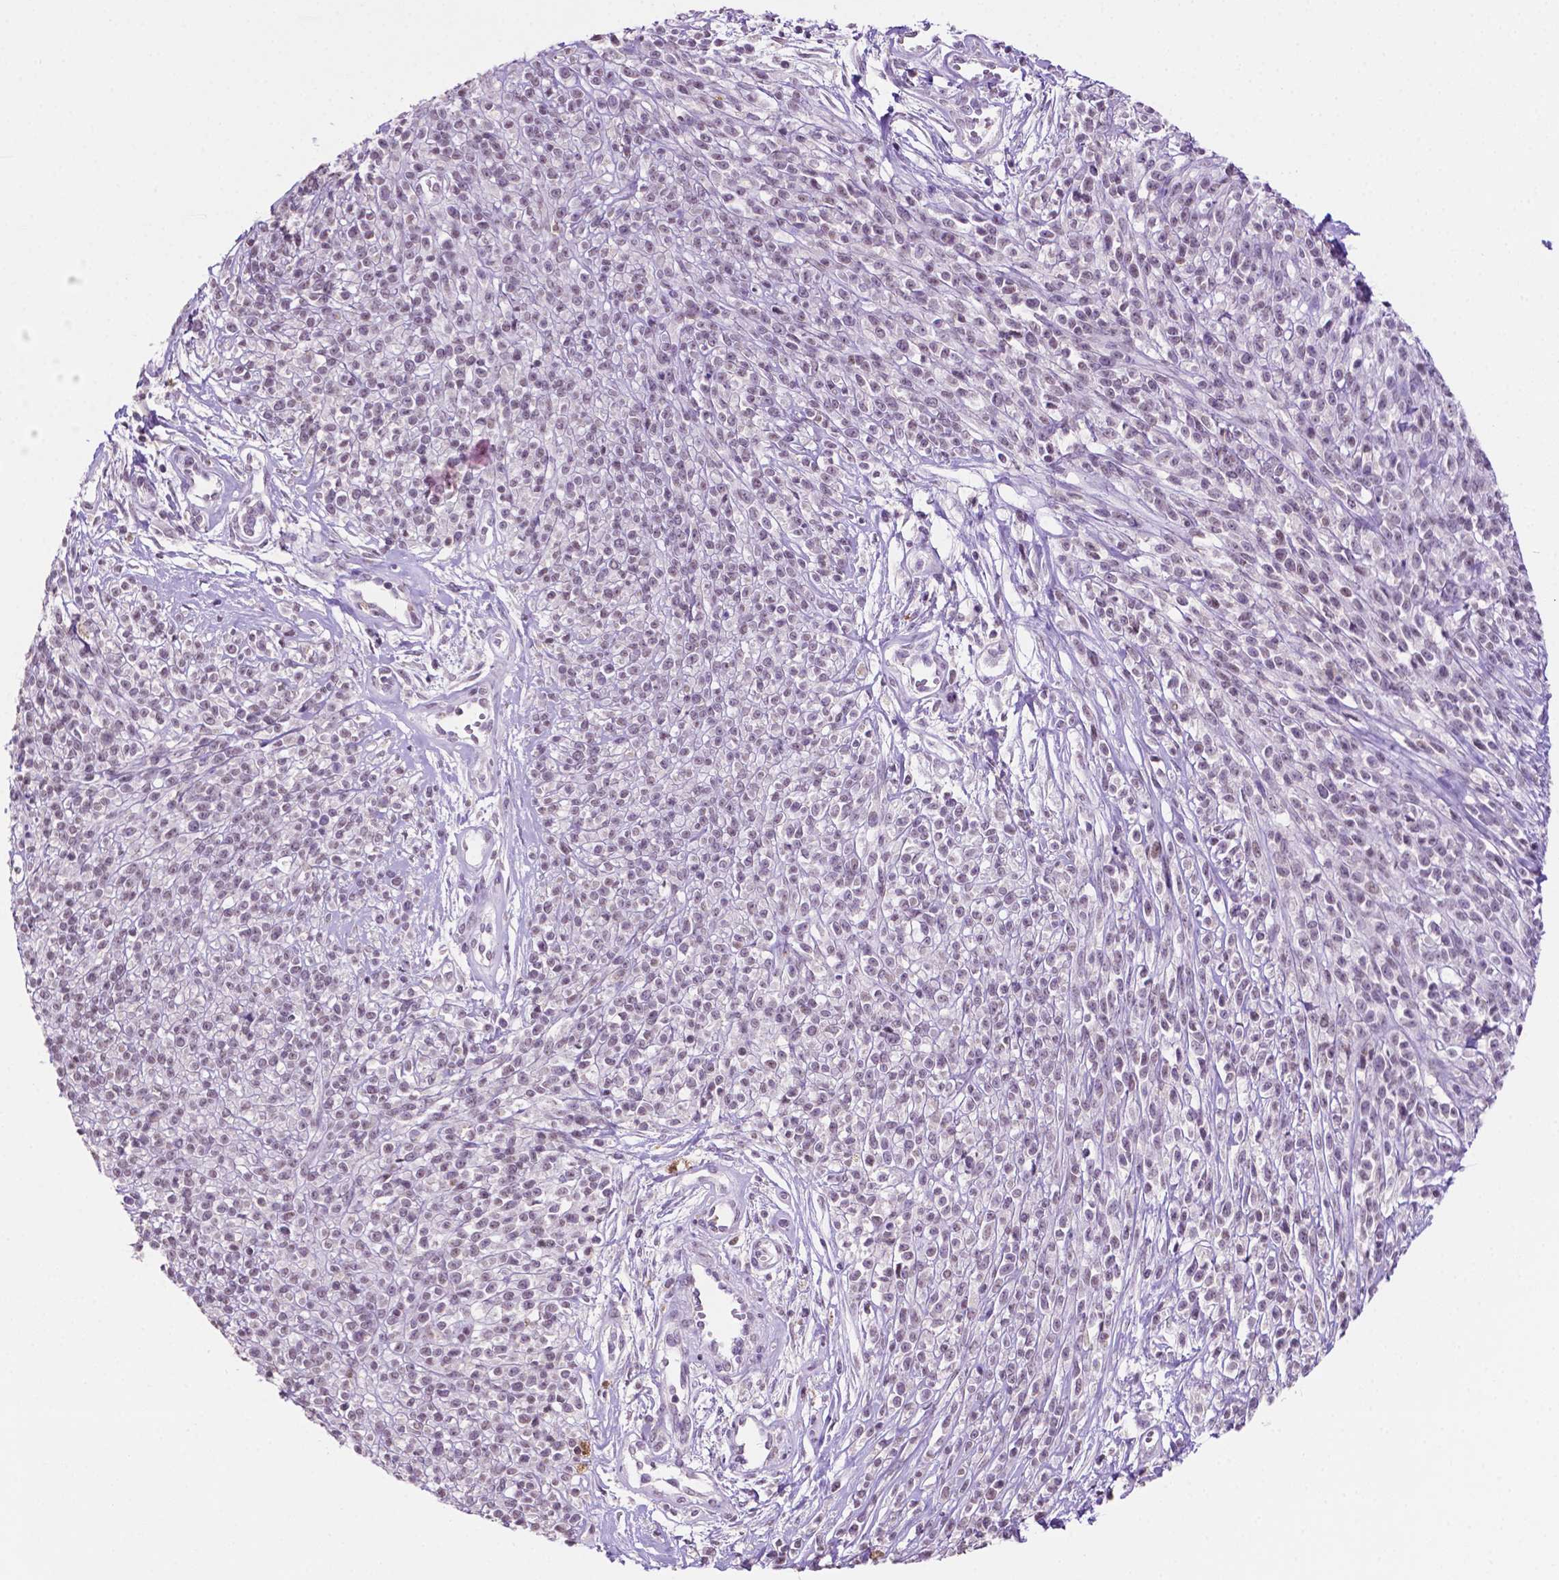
{"staining": {"intensity": "weak", "quantity": ">75%", "location": "nuclear"}, "tissue": "melanoma", "cell_type": "Tumor cells", "image_type": "cancer", "snomed": [{"axis": "morphology", "description": "Malignant melanoma, NOS"}, {"axis": "topography", "description": "Skin"}, {"axis": "topography", "description": "Skin of trunk"}], "caption": "Immunohistochemistry (DAB (3,3'-diaminobenzidine)) staining of human malignant melanoma displays weak nuclear protein staining in approximately >75% of tumor cells.", "gene": "PTPN6", "patient": {"sex": "male", "age": 74}}